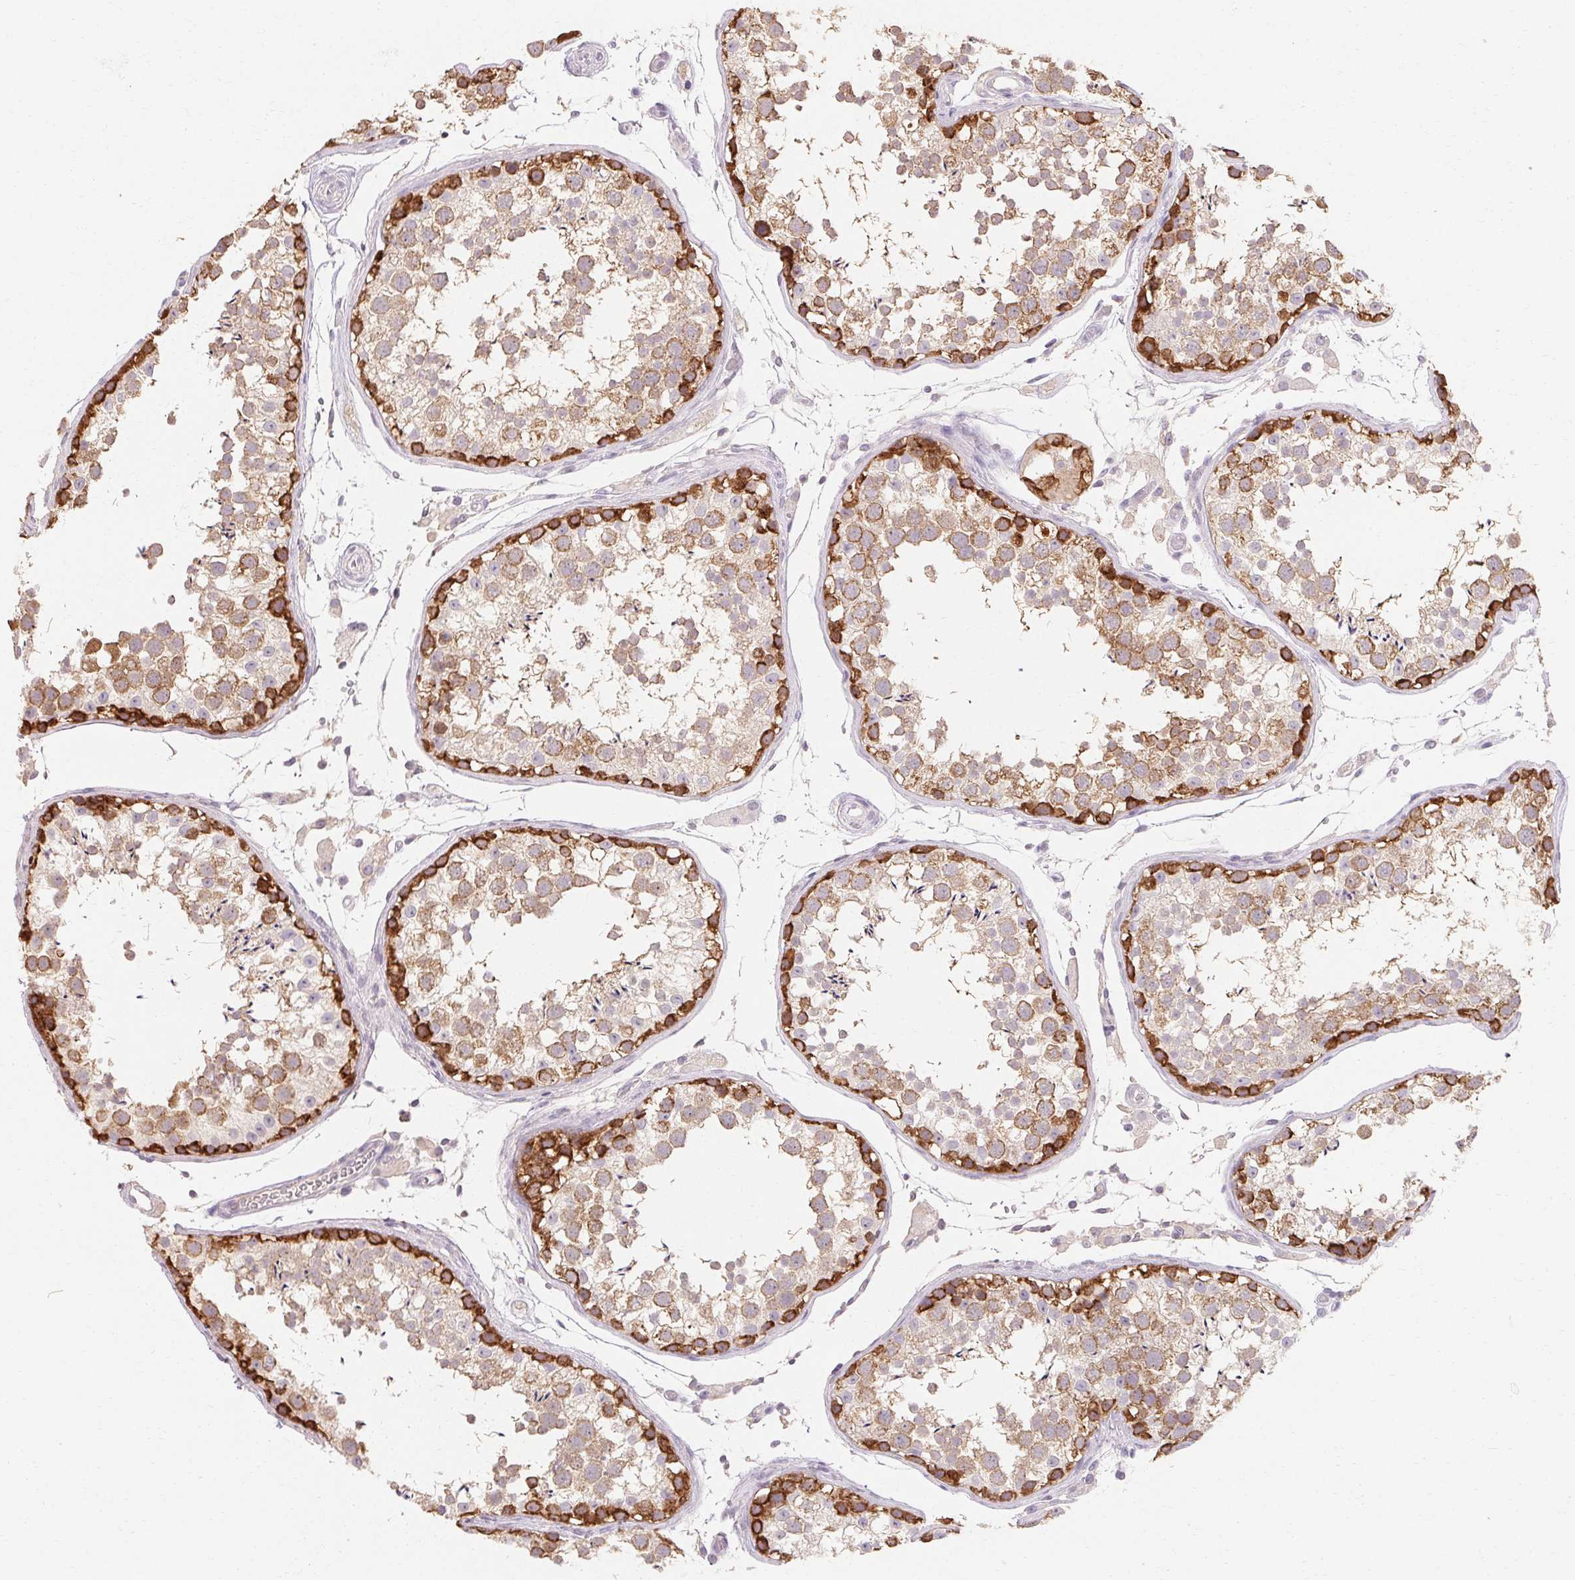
{"staining": {"intensity": "strong", "quantity": "<25%", "location": "cytoplasmic/membranous"}, "tissue": "testis", "cell_type": "Cells in seminiferous ducts", "image_type": "normal", "snomed": [{"axis": "morphology", "description": "Normal tissue, NOS"}, {"axis": "topography", "description": "Testis"}], "caption": "A micrograph of testis stained for a protein demonstrates strong cytoplasmic/membranous brown staining in cells in seminiferous ducts. Immunohistochemistry (ihc) stains the protein of interest in brown and the nuclei are stained blue.", "gene": "MAP7D2", "patient": {"sex": "male", "age": 29}}